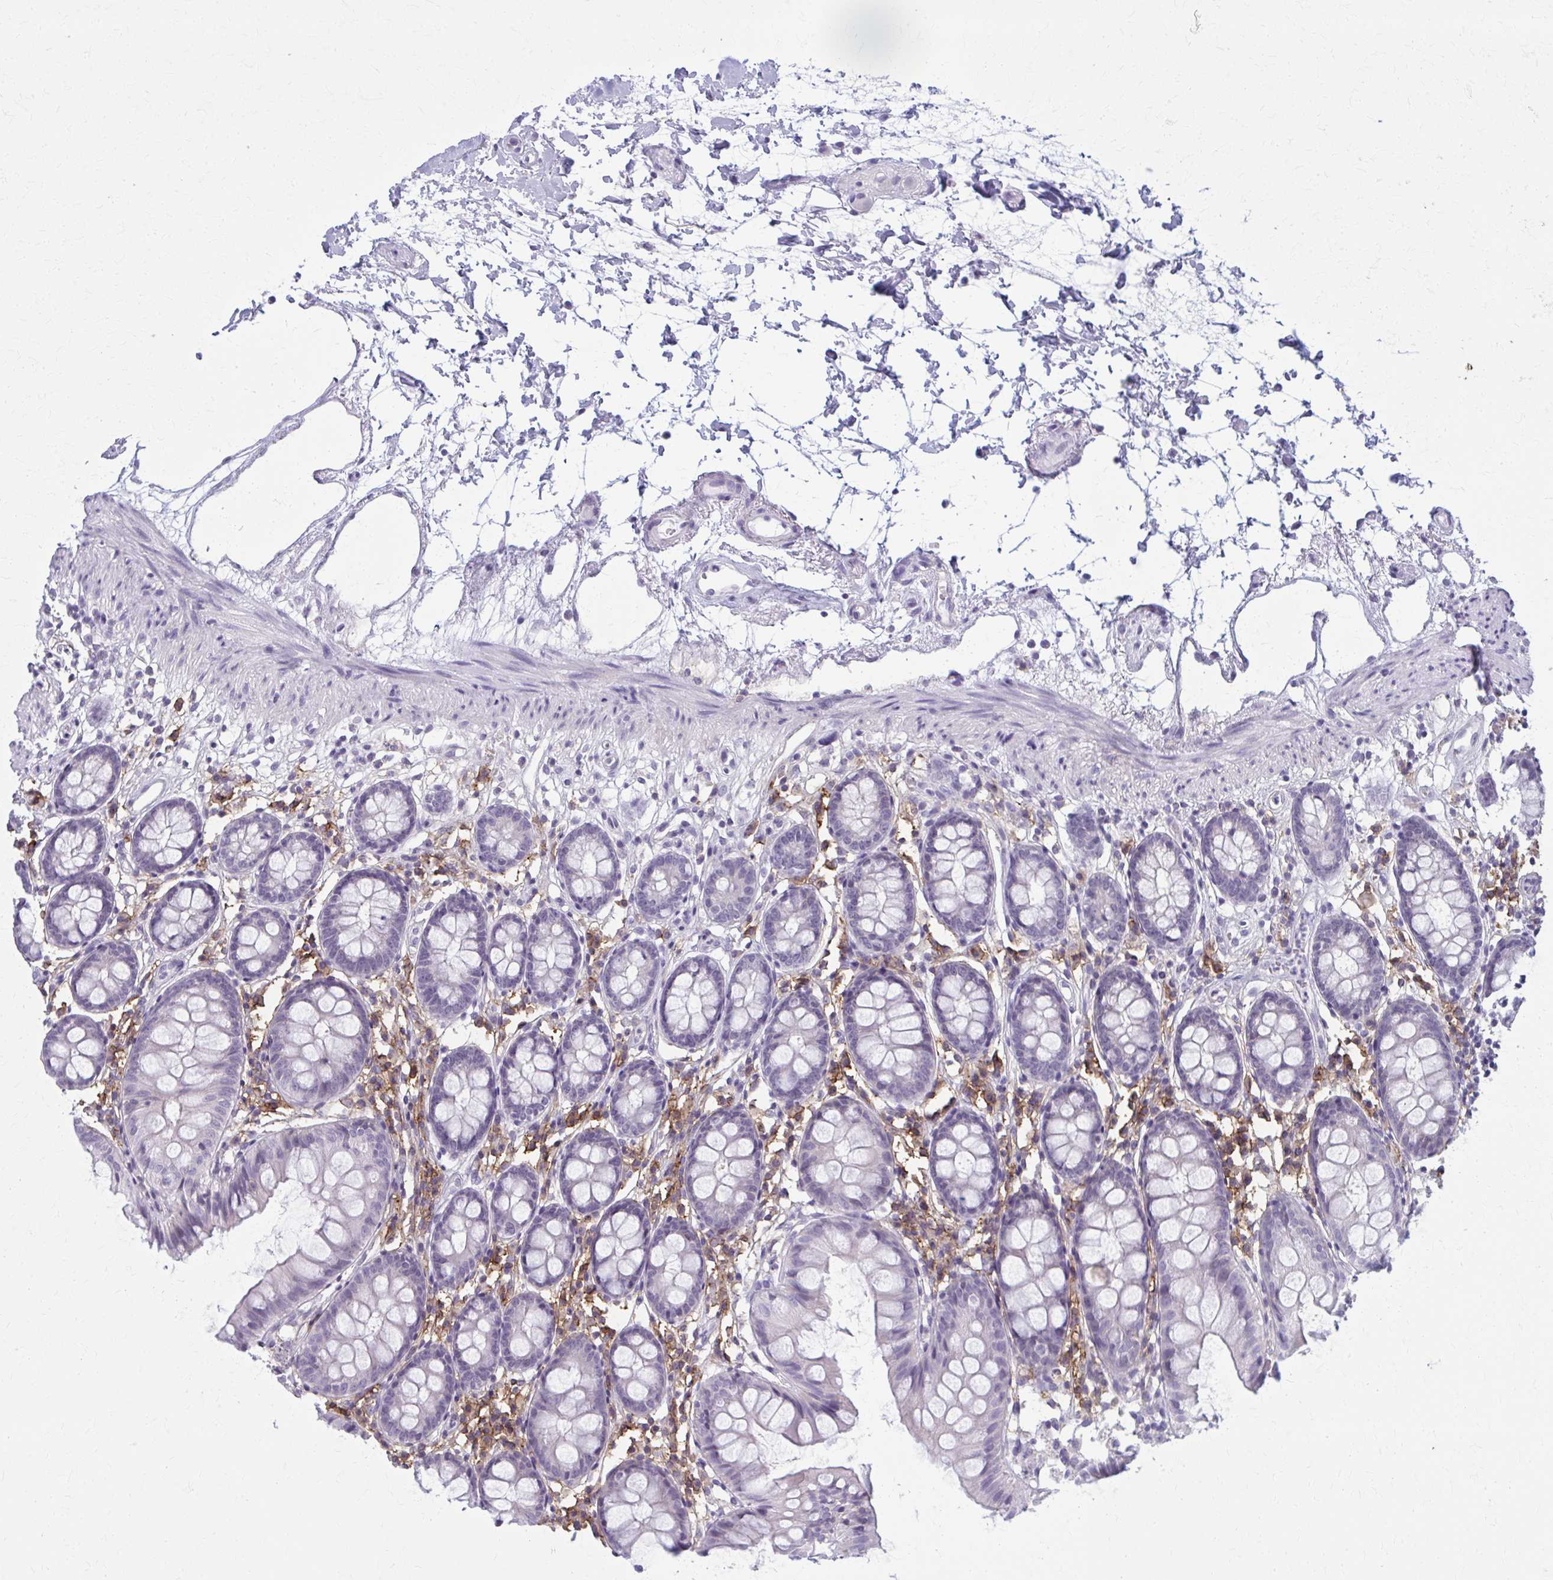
{"staining": {"intensity": "negative", "quantity": "none", "location": "none"}, "tissue": "colon", "cell_type": "Endothelial cells", "image_type": "normal", "snomed": [{"axis": "morphology", "description": "Normal tissue, NOS"}, {"axis": "topography", "description": "Colon"}], "caption": "Immunohistochemistry (IHC) of benign colon demonstrates no staining in endothelial cells. (Immunohistochemistry (IHC), brightfield microscopy, high magnification).", "gene": "CD38", "patient": {"sex": "female", "age": 84}}